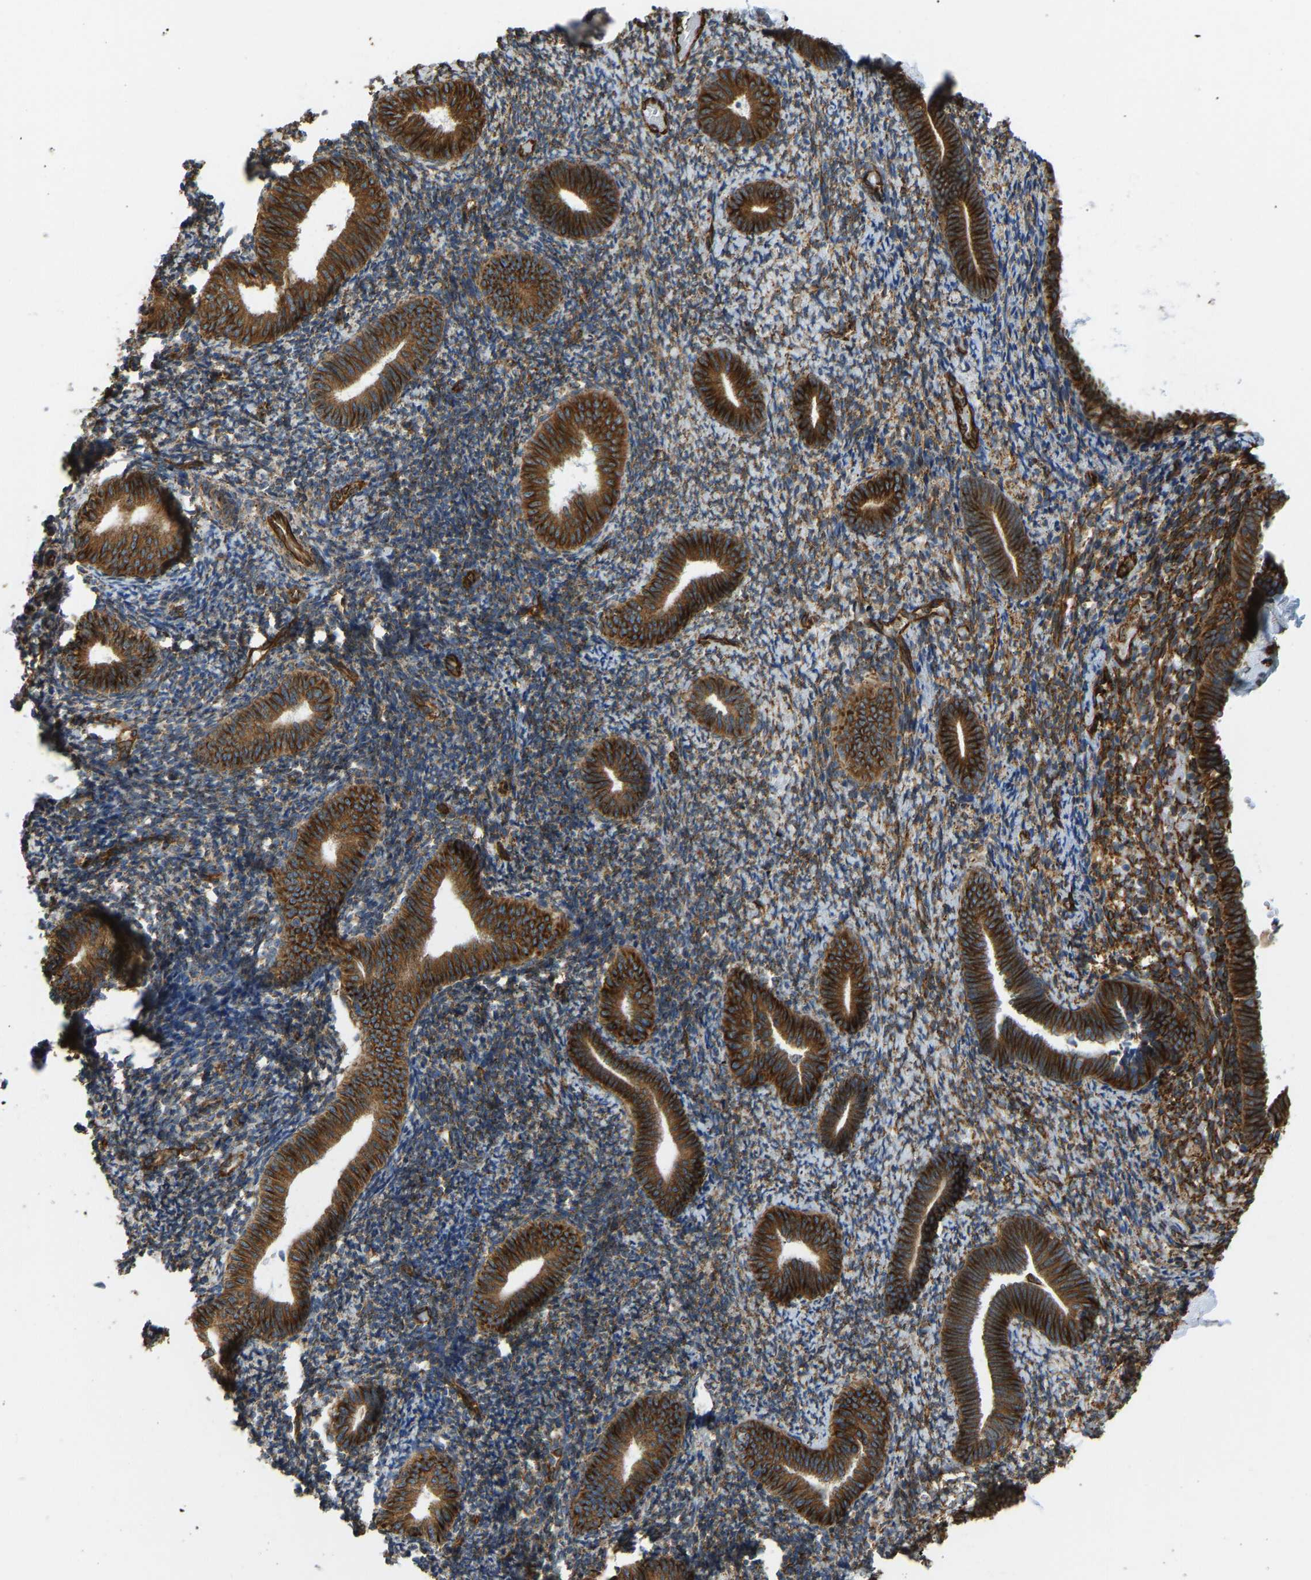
{"staining": {"intensity": "moderate", "quantity": ">75%", "location": "cytoplasmic/membranous"}, "tissue": "endometrium", "cell_type": "Cells in endometrial stroma", "image_type": "normal", "snomed": [{"axis": "morphology", "description": "Normal tissue, NOS"}, {"axis": "topography", "description": "Endometrium"}], "caption": "IHC image of unremarkable endometrium: endometrium stained using IHC demonstrates medium levels of moderate protein expression localized specifically in the cytoplasmic/membranous of cells in endometrial stroma, appearing as a cytoplasmic/membranous brown color.", "gene": "BEX3", "patient": {"sex": "female", "age": 66}}